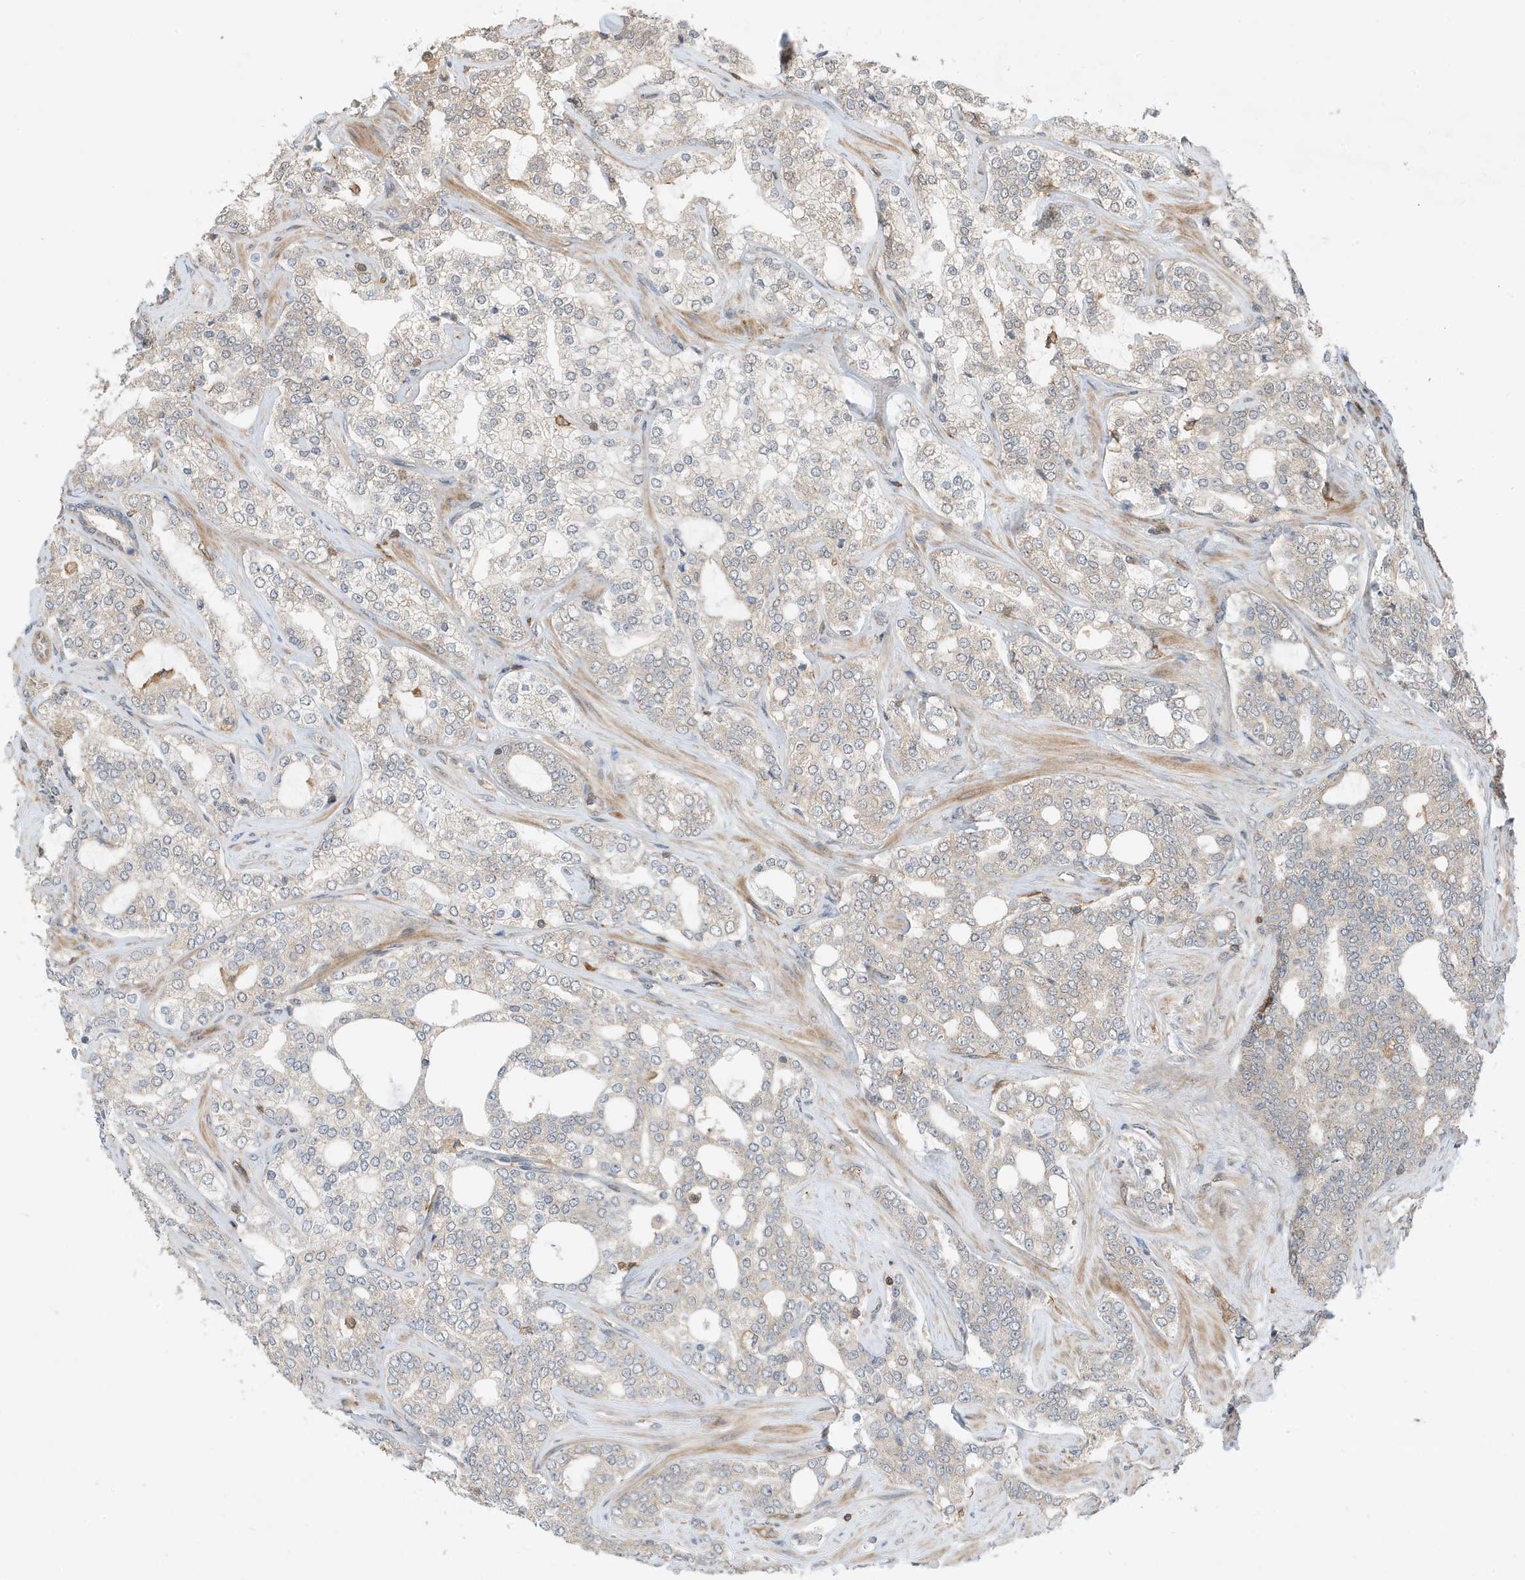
{"staining": {"intensity": "negative", "quantity": "none", "location": "none"}, "tissue": "prostate cancer", "cell_type": "Tumor cells", "image_type": "cancer", "snomed": [{"axis": "morphology", "description": "Adenocarcinoma, High grade"}, {"axis": "topography", "description": "Prostate"}], "caption": "There is no significant positivity in tumor cells of prostate adenocarcinoma (high-grade). (DAB (3,3'-diaminobenzidine) immunohistochemistry (IHC), high magnification).", "gene": "TATDN3", "patient": {"sex": "male", "age": 64}}